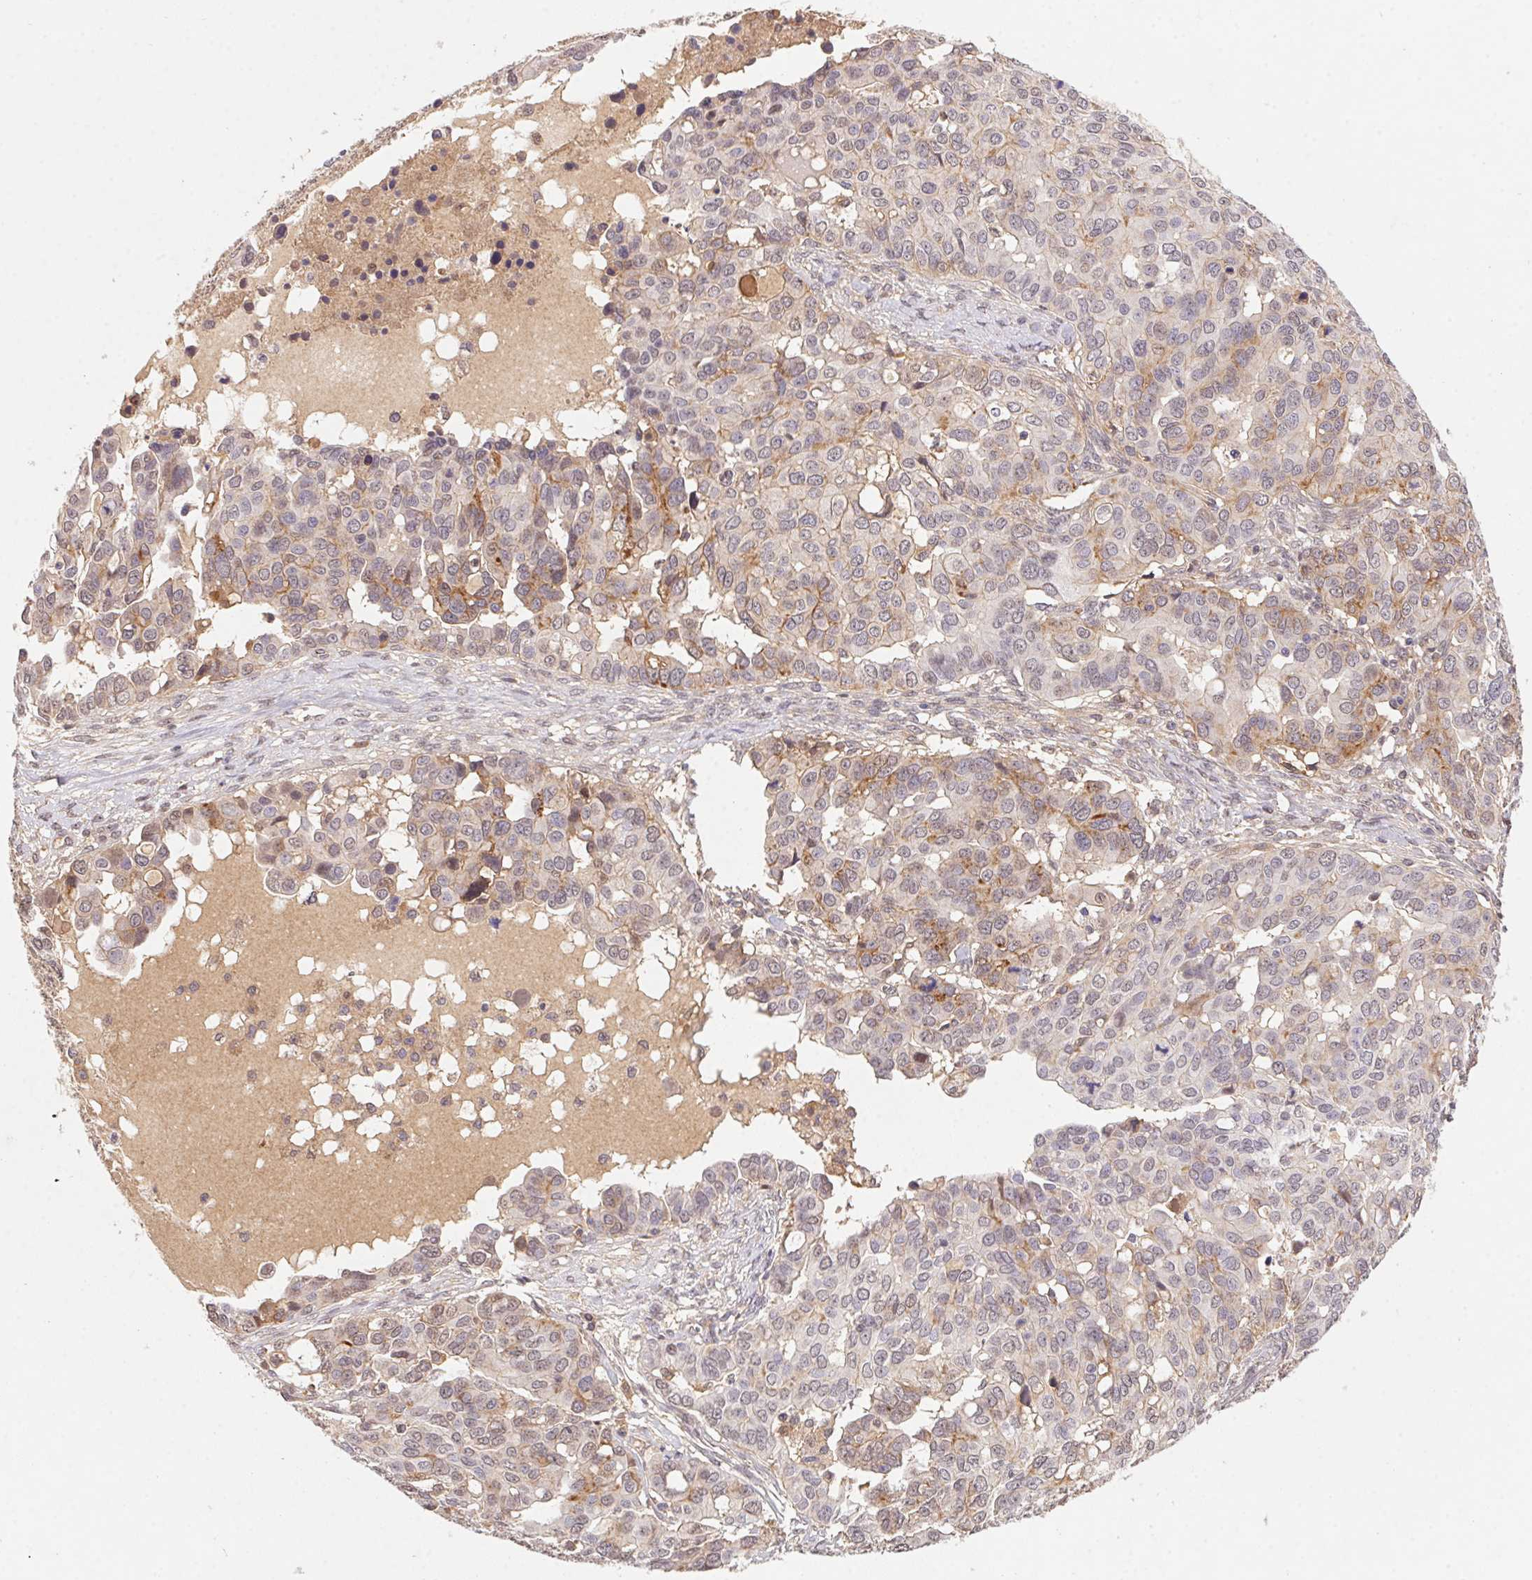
{"staining": {"intensity": "weak", "quantity": "<25%", "location": "cytoplasmic/membranous"}, "tissue": "ovarian cancer", "cell_type": "Tumor cells", "image_type": "cancer", "snomed": [{"axis": "morphology", "description": "Carcinoma, endometroid"}, {"axis": "topography", "description": "Ovary"}], "caption": "An immunohistochemistry (IHC) histopathology image of ovarian cancer (endometroid carcinoma) is shown. There is no staining in tumor cells of ovarian cancer (endometroid carcinoma). The staining is performed using DAB (3,3'-diaminobenzidine) brown chromogen with nuclei counter-stained in using hematoxylin.", "gene": "SLC52A2", "patient": {"sex": "female", "age": 78}}